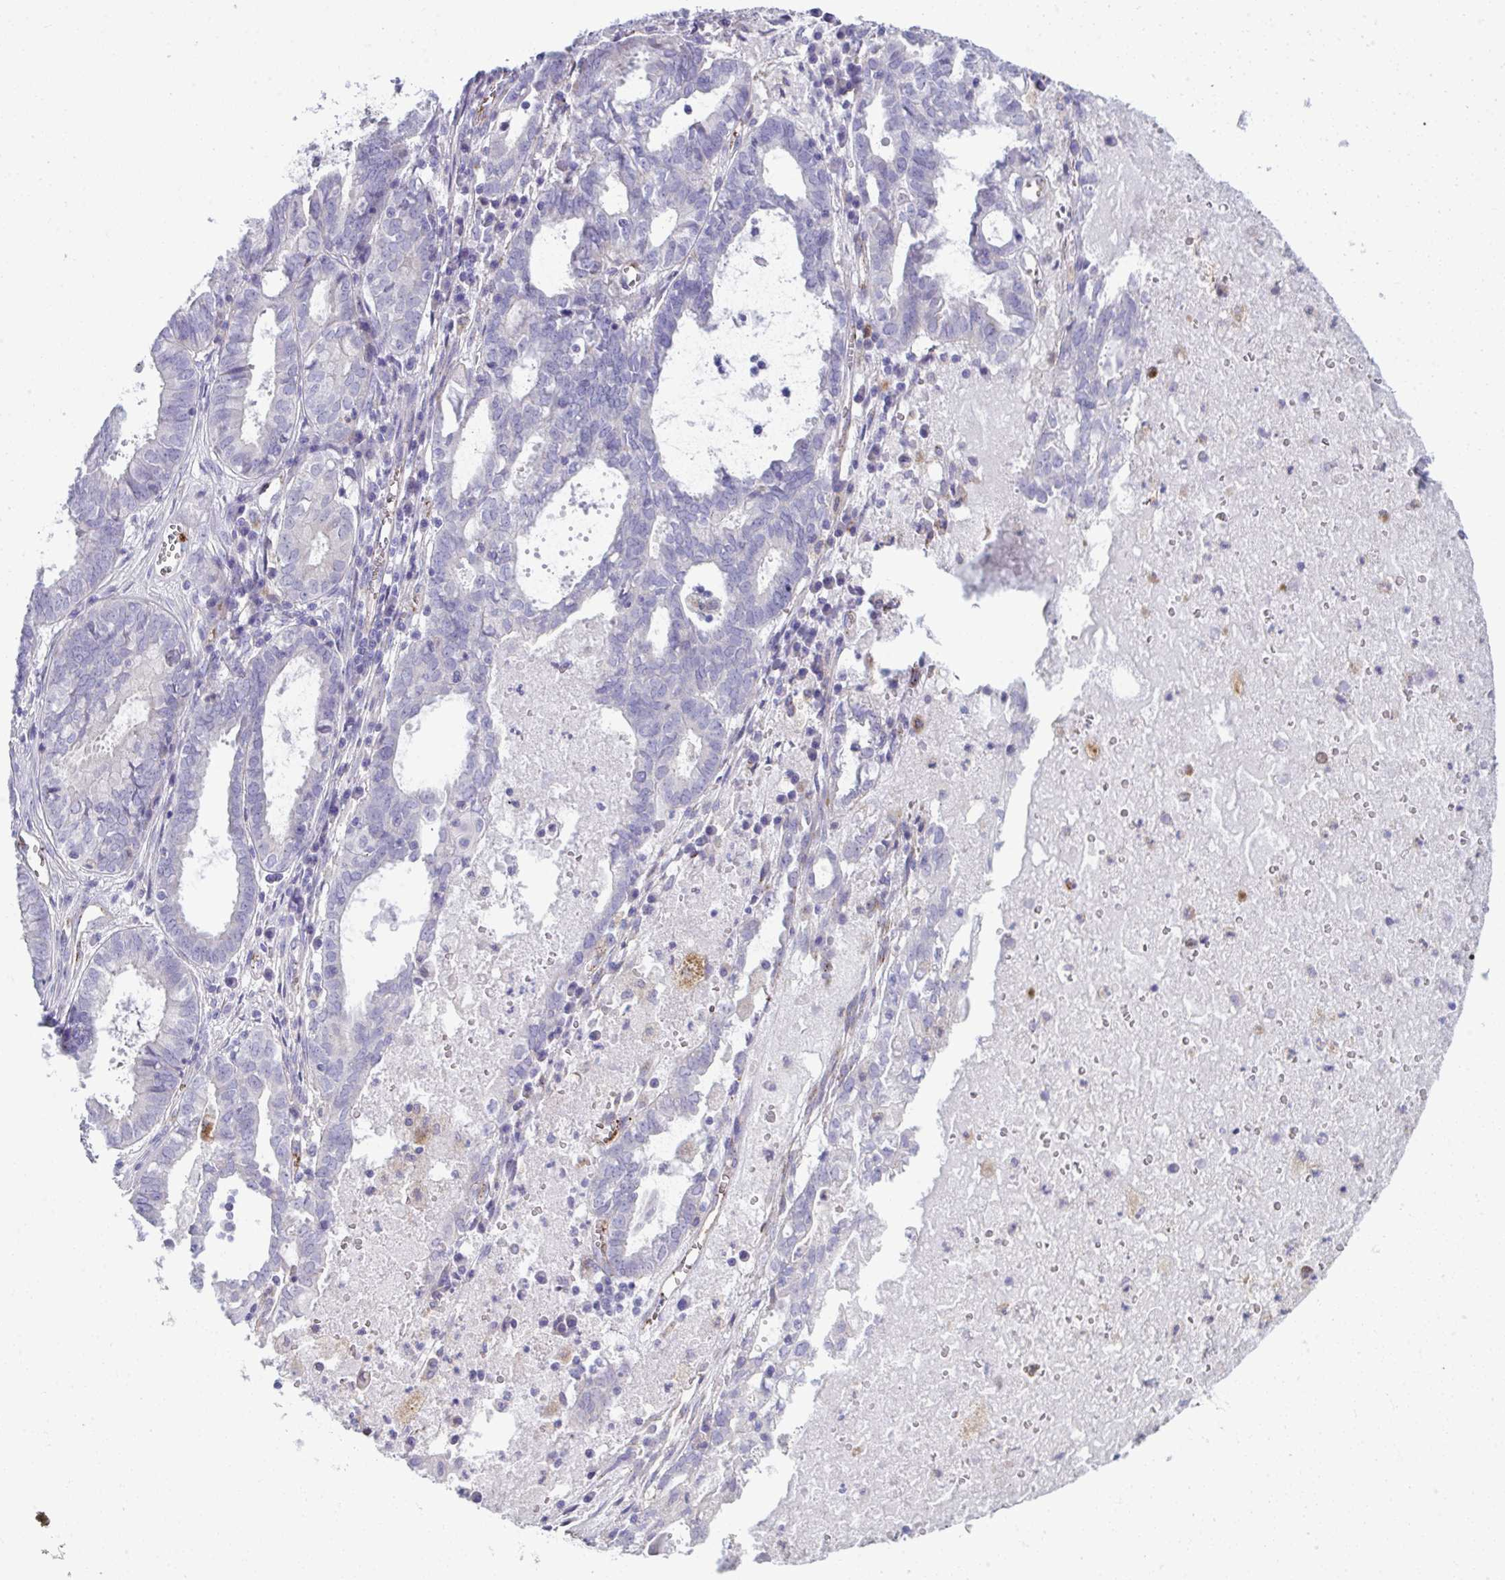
{"staining": {"intensity": "negative", "quantity": "none", "location": "none"}, "tissue": "ovarian cancer", "cell_type": "Tumor cells", "image_type": "cancer", "snomed": [{"axis": "morphology", "description": "Carcinoma, endometroid"}, {"axis": "topography", "description": "Ovary"}], "caption": "Ovarian cancer stained for a protein using immunohistochemistry demonstrates no staining tumor cells.", "gene": "TOR1AIP2", "patient": {"sex": "female", "age": 64}}